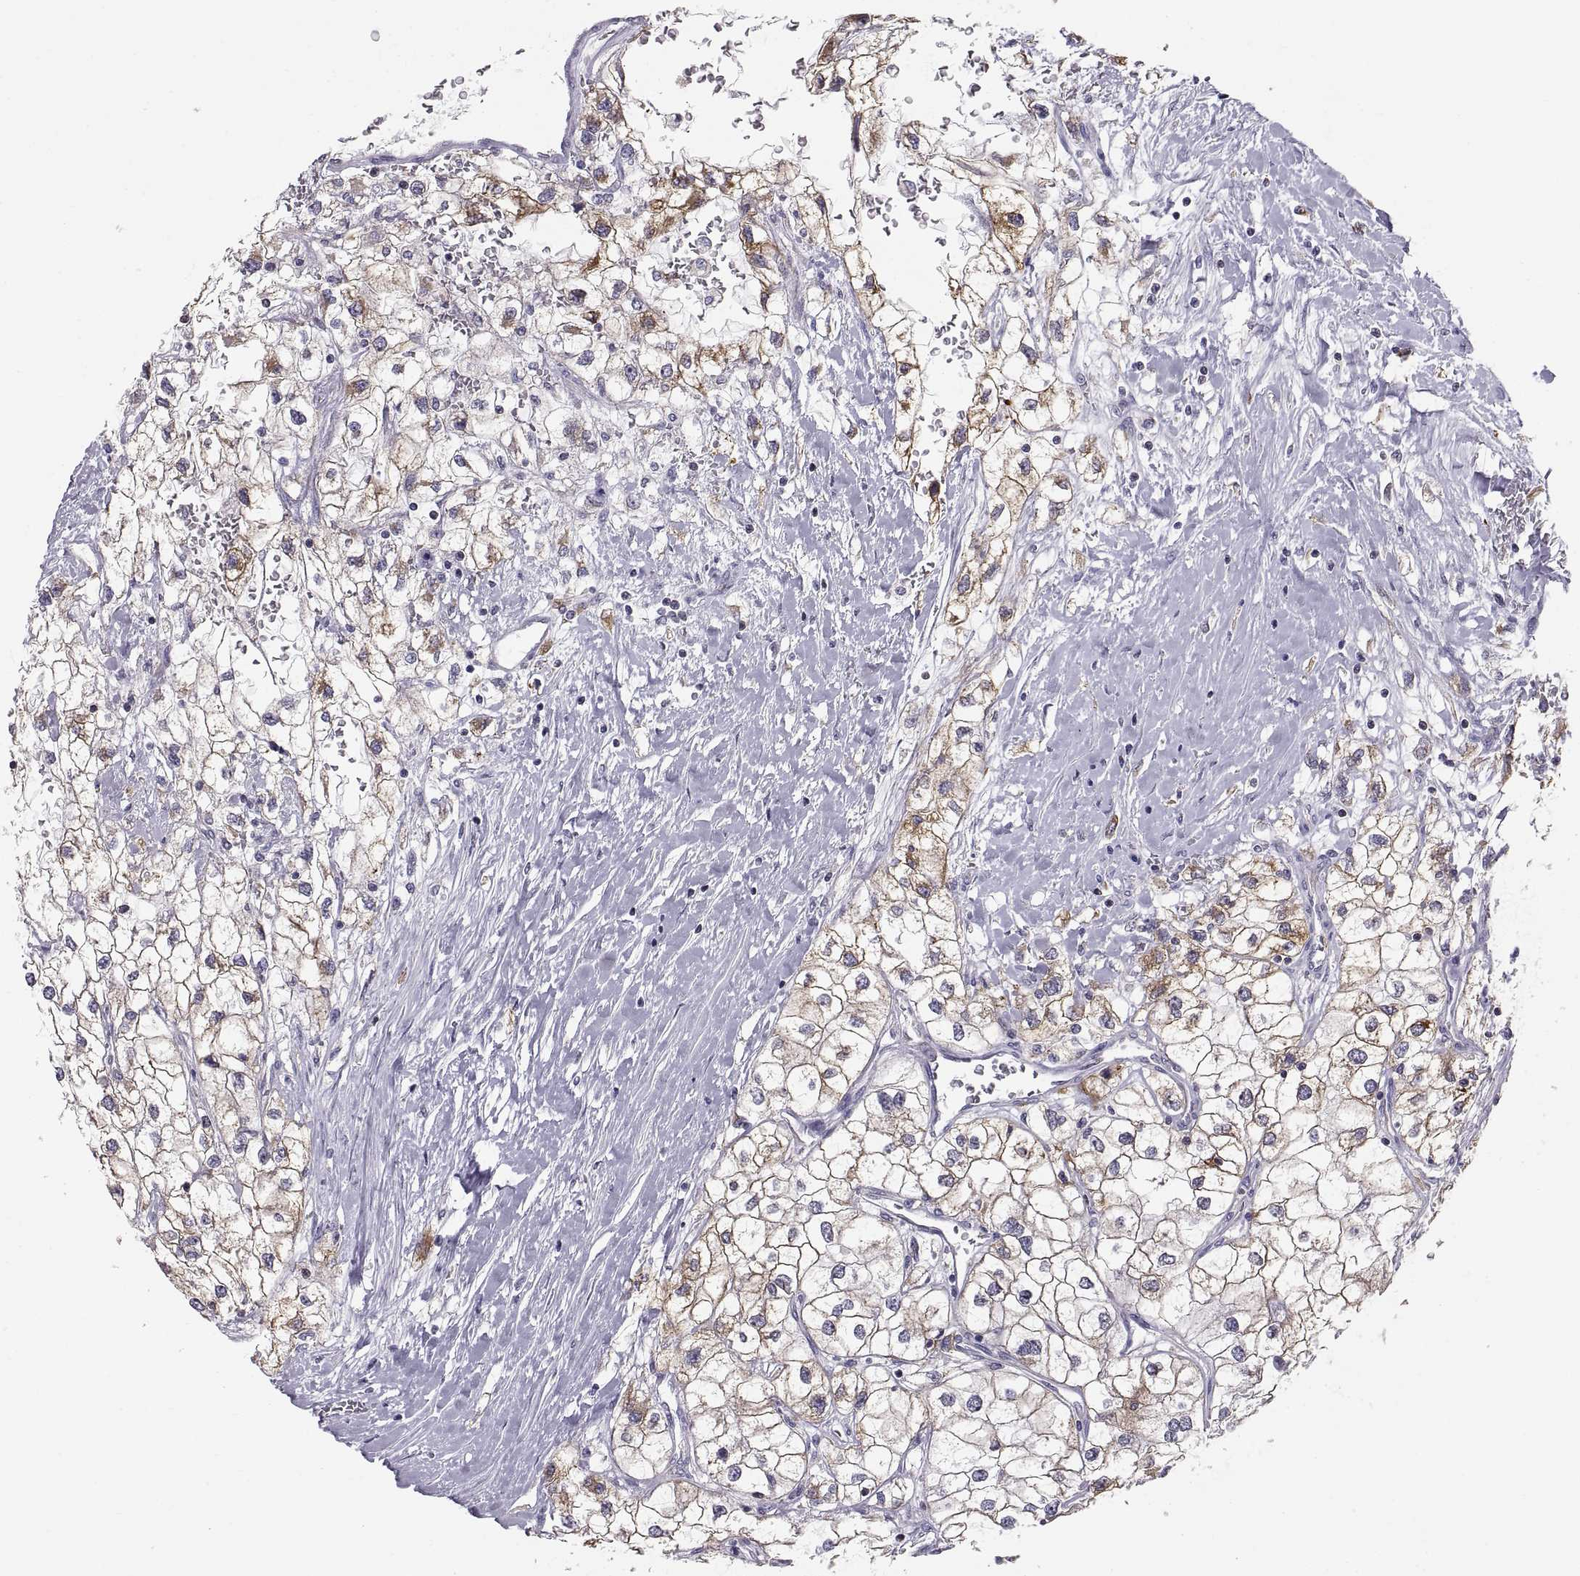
{"staining": {"intensity": "moderate", "quantity": "25%-75%", "location": "cytoplasmic/membranous"}, "tissue": "renal cancer", "cell_type": "Tumor cells", "image_type": "cancer", "snomed": [{"axis": "morphology", "description": "Adenocarcinoma, NOS"}, {"axis": "topography", "description": "Kidney"}], "caption": "Protein expression analysis of human renal cancer reveals moderate cytoplasmic/membranous positivity in about 25%-75% of tumor cells.", "gene": "ERO1A", "patient": {"sex": "male", "age": 59}}